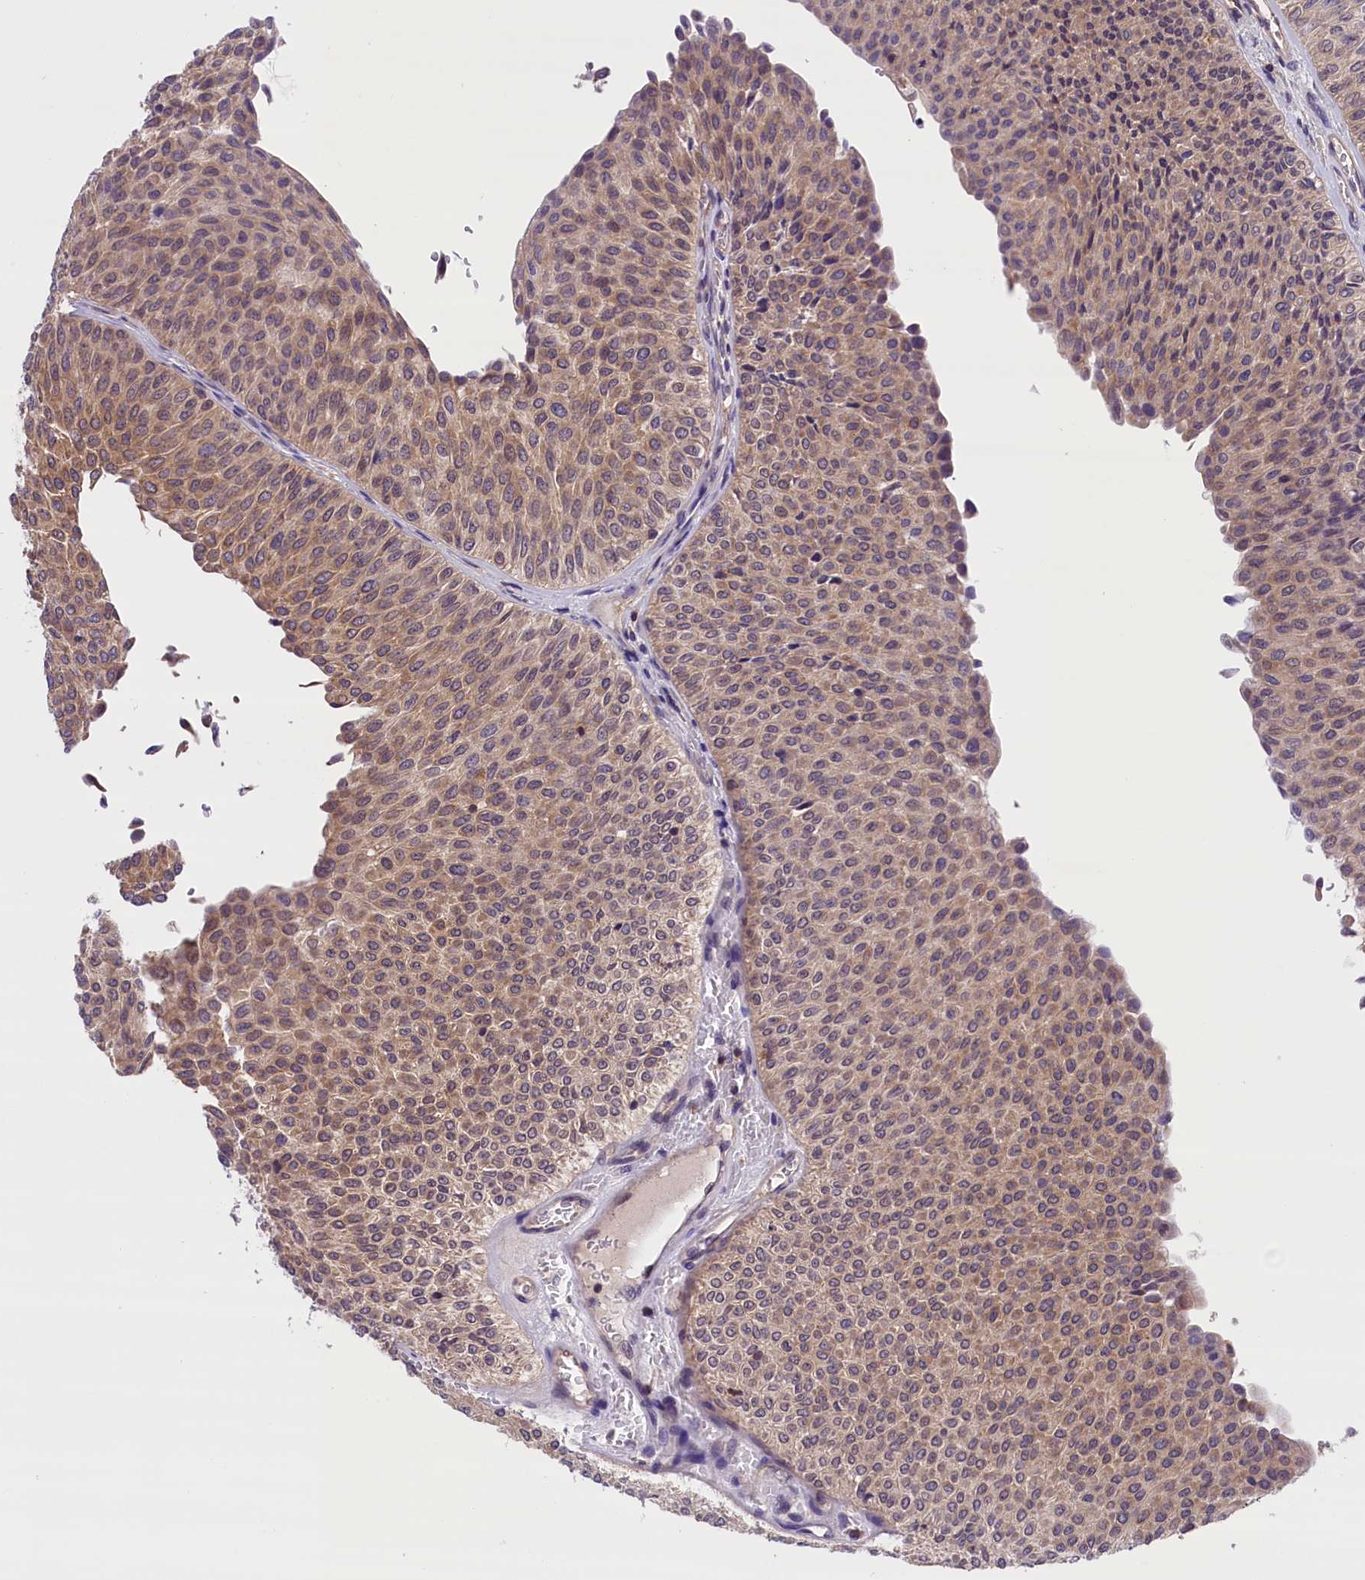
{"staining": {"intensity": "weak", "quantity": "25%-75%", "location": "cytoplasmic/membranous"}, "tissue": "urothelial cancer", "cell_type": "Tumor cells", "image_type": "cancer", "snomed": [{"axis": "morphology", "description": "Urothelial carcinoma, Low grade"}, {"axis": "topography", "description": "Urinary bladder"}], "caption": "The photomicrograph reveals immunohistochemical staining of urothelial cancer. There is weak cytoplasmic/membranous expression is appreciated in about 25%-75% of tumor cells.", "gene": "TBCB", "patient": {"sex": "male", "age": 78}}